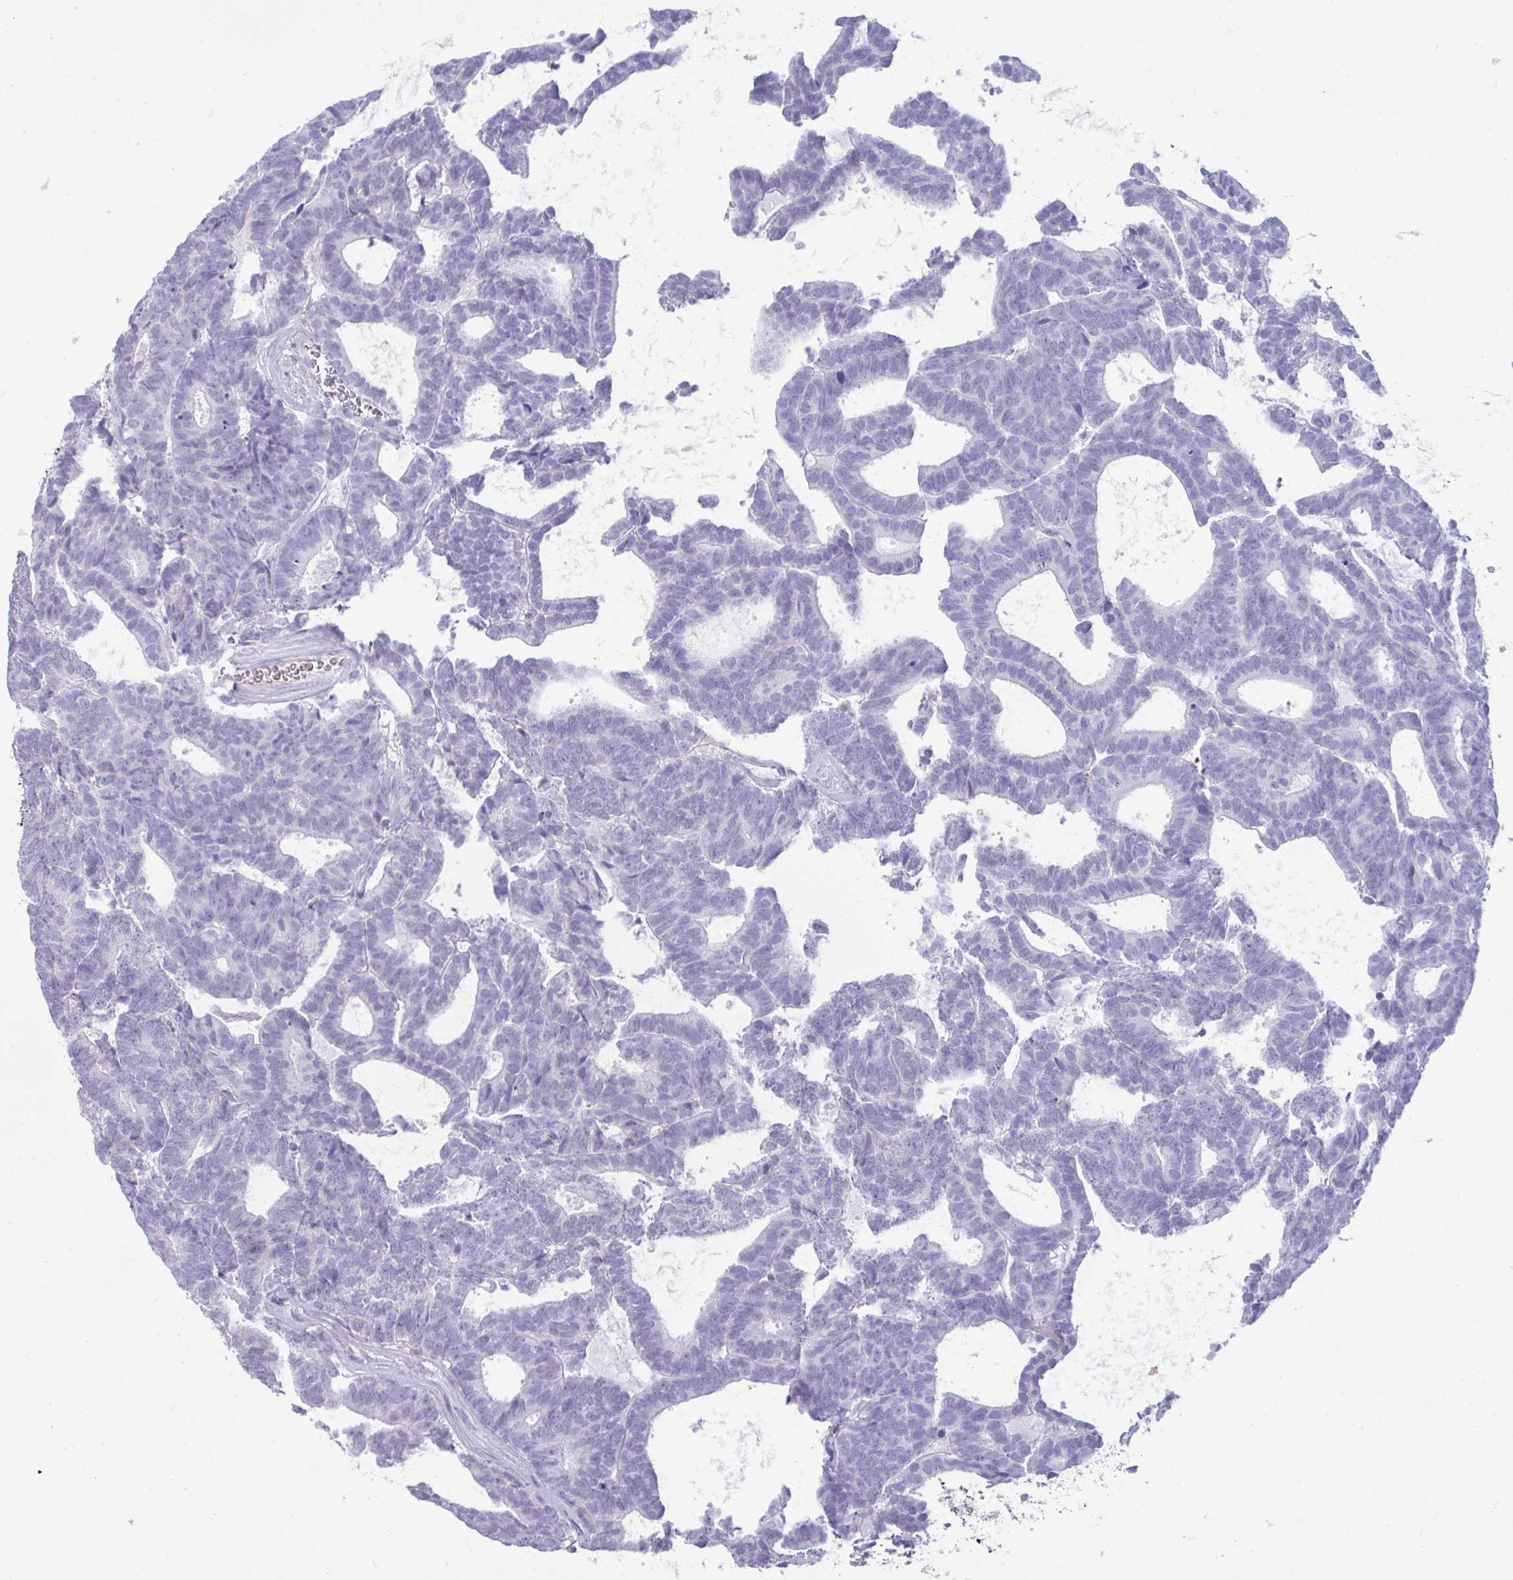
{"staining": {"intensity": "negative", "quantity": "none", "location": "none"}, "tissue": "head and neck cancer", "cell_type": "Tumor cells", "image_type": "cancer", "snomed": [{"axis": "morphology", "description": "Adenocarcinoma, NOS"}, {"axis": "topography", "description": "Head-Neck"}], "caption": "IHC image of neoplastic tissue: head and neck cancer (adenocarcinoma) stained with DAB (3,3'-diaminobenzidine) shows no significant protein positivity in tumor cells.", "gene": "ANKRD60", "patient": {"sex": "female", "age": 81}}